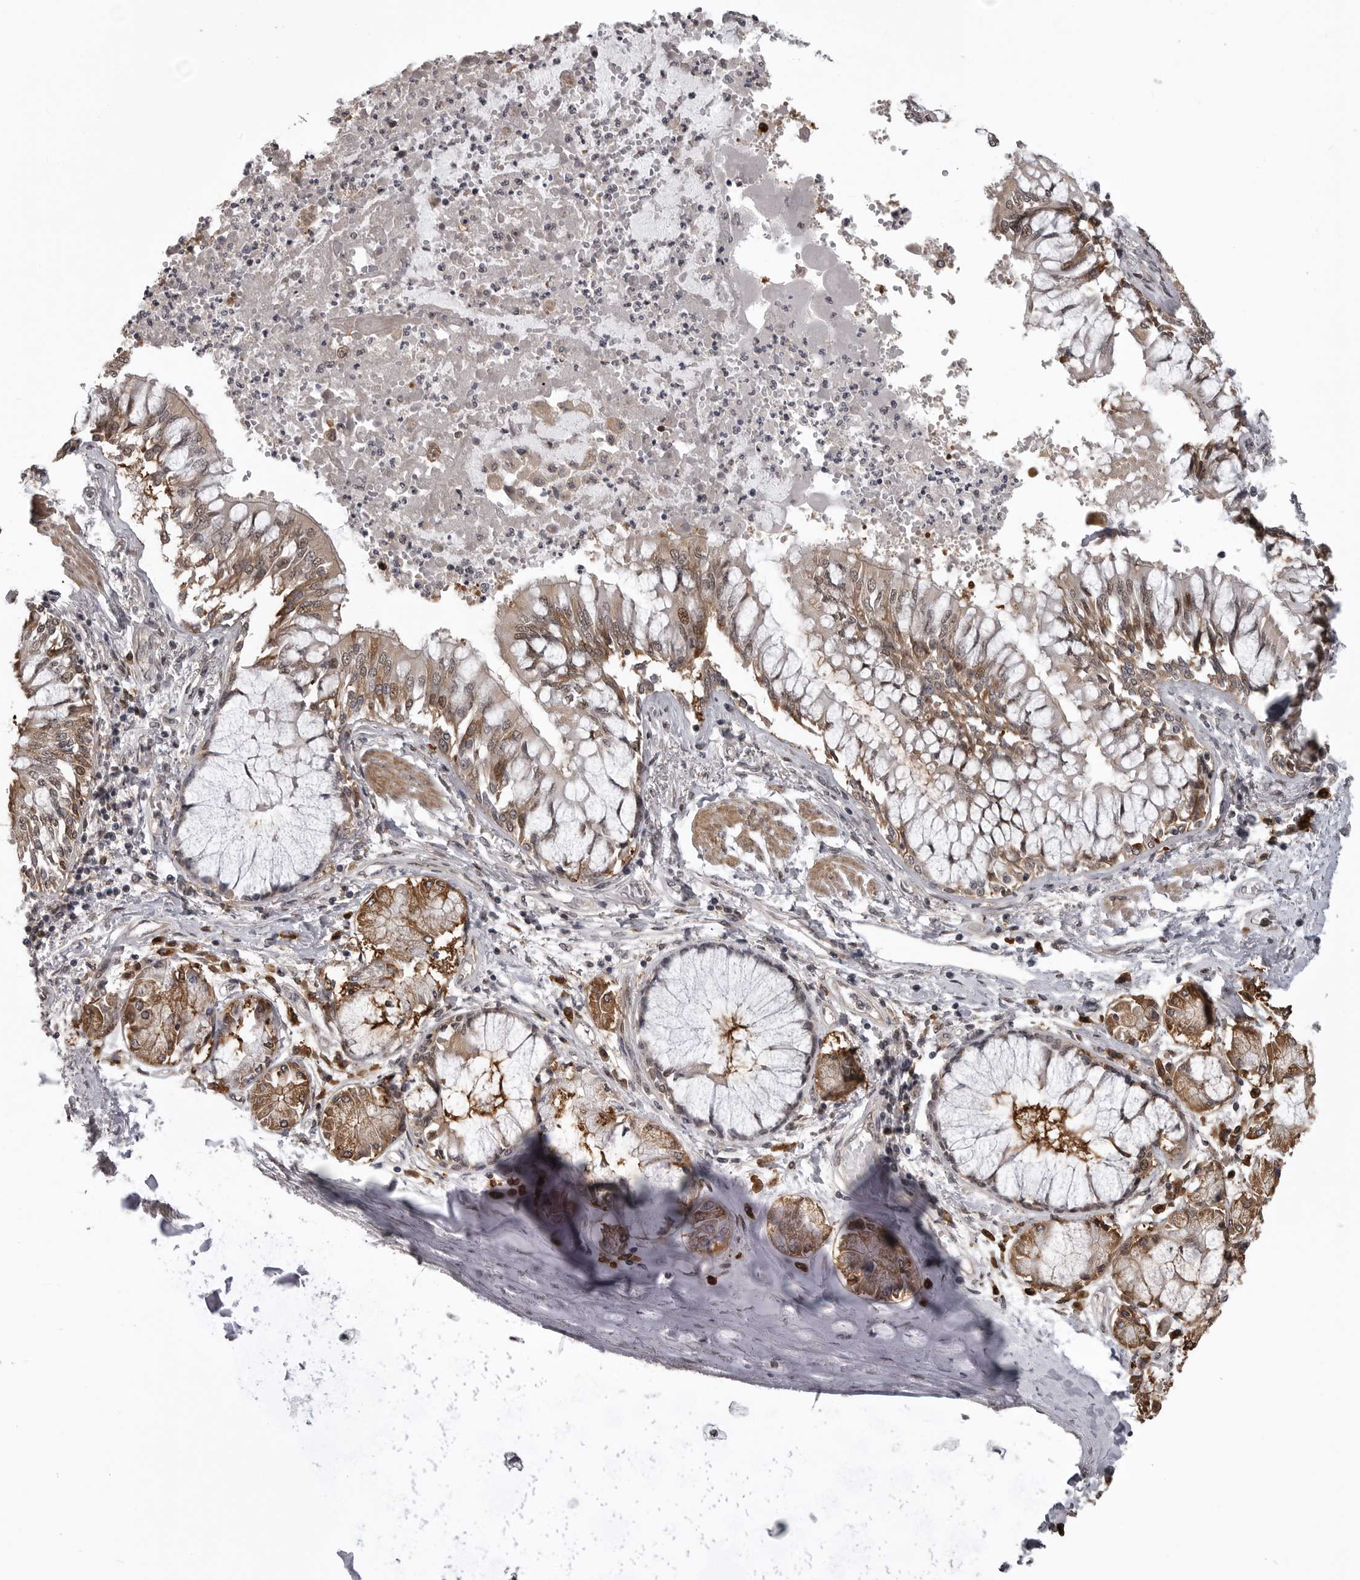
{"staining": {"intensity": "strong", "quantity": "25%-75%", "location": "cytoplasmic/membranous,nuclear"}, "tissue": "bronchus", "cell_type": "Respiratory epithelial cells", "image_type": "normal", "snomed": [{"axis": "morphology", "description": "Normal tissue, NOS"}, {"axis": "topography", "description": "Cartilage tissue"}, {"axis": "topography", "description": "Bronchus"}, {"axis": "topography", "description": "Lung"}], "caption": "The image shows immunohistochemical staining of normal bronchus. There is strong cytoplasmic/membranous,nuclear staining is appreciated in about 25%-75% of respiratory epithelial cells.", "gene": "SNX16", "patient": {"sex": "female", "age": 49}}